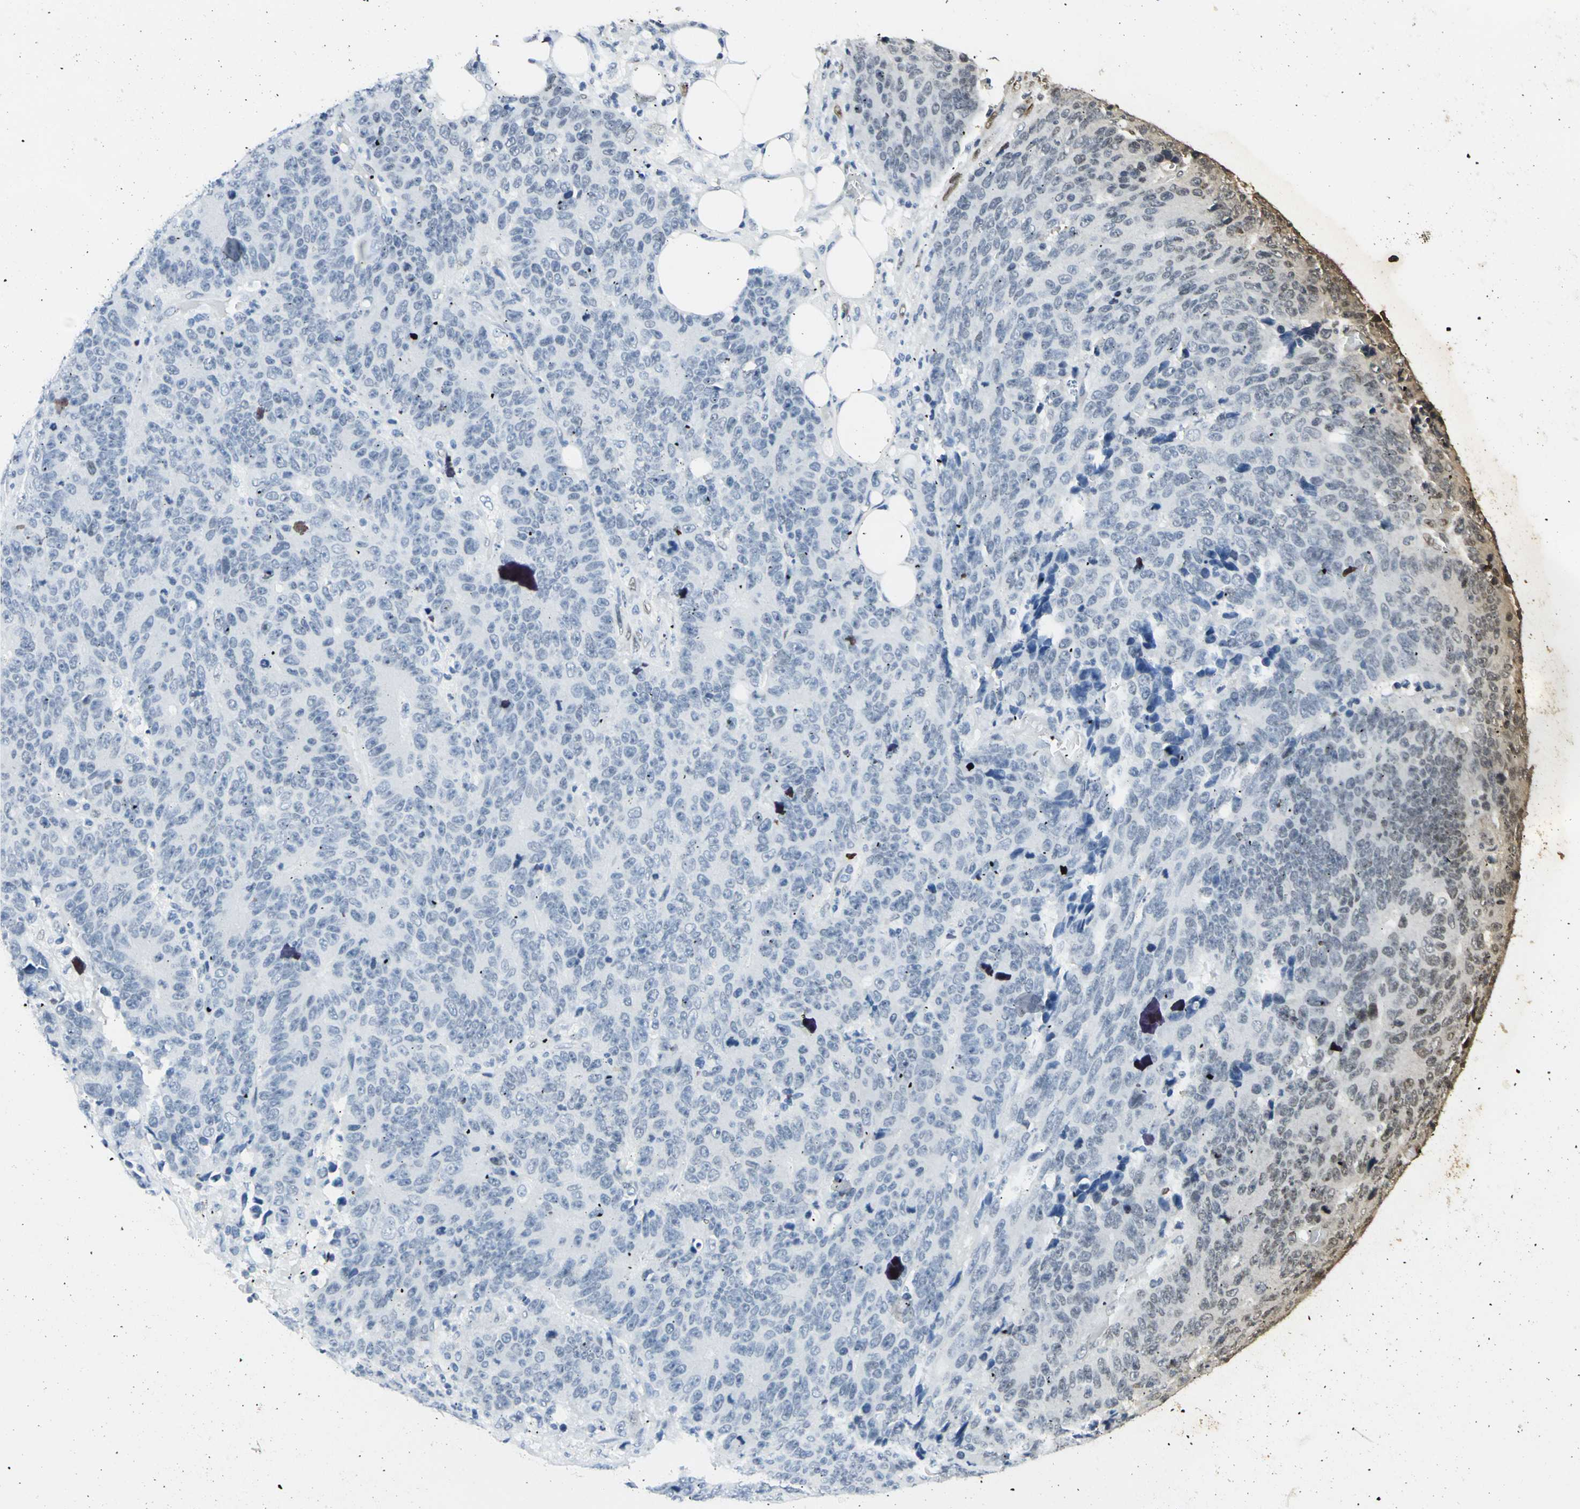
{"staining": {"intensity": "negative", "quantity": "none", "location": "none"}, "tissue": "colorectal cancer", "cell_type": "Tumor cells", "image_type": "cancer", "snomed": [{"axis": "morphology", "description": "Adenocarcinoma, NOS"}, {"axis": "topography", "description": "Colon"}], "caption": "Tumor cells are negative for brown protein staining in colorectal cancer.", "gene": "MEIS2", "patient": {"sex": "female", "age": 86}}